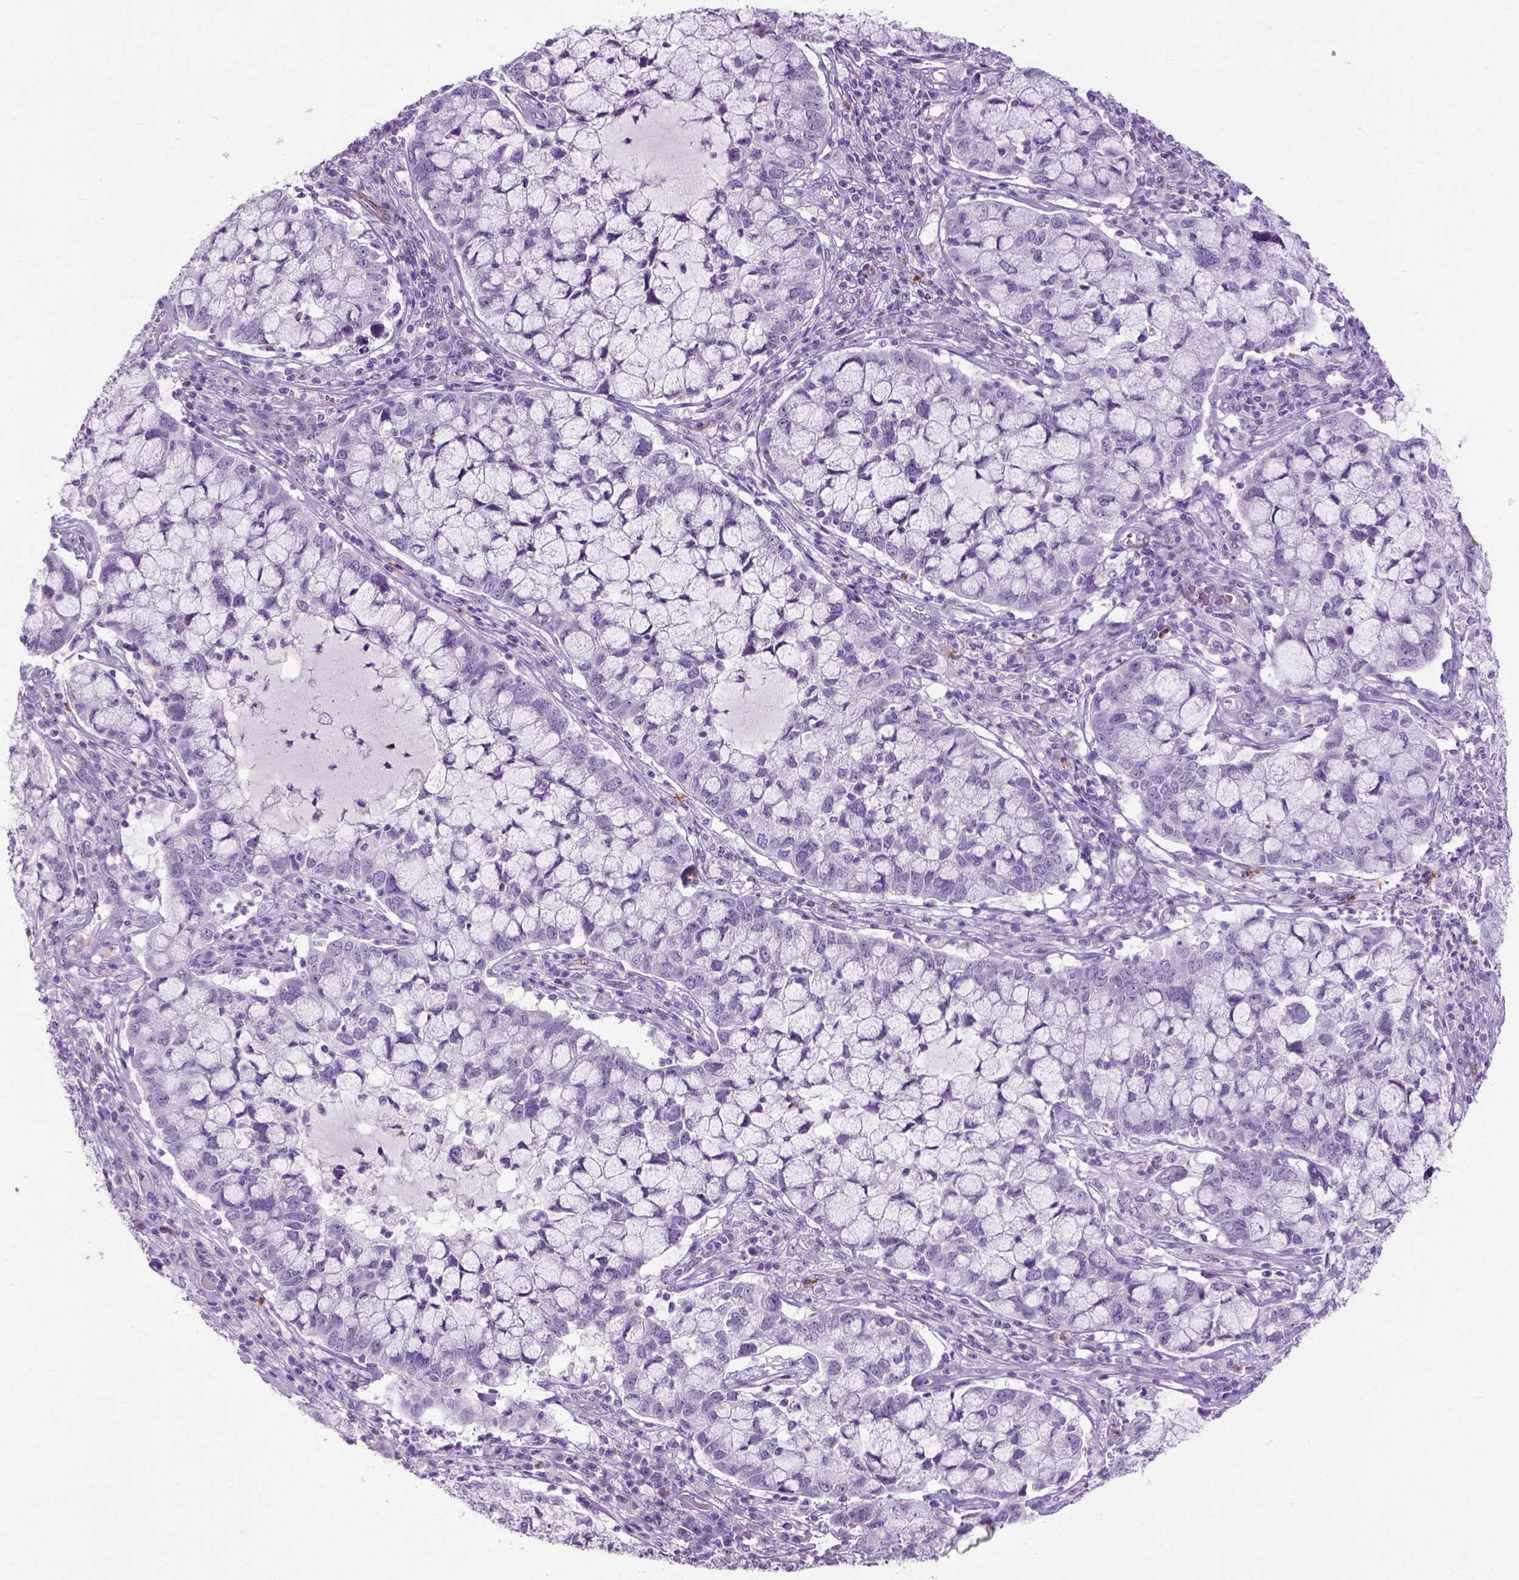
{"staining": {"intensity": "negative", "quantity": "none", "location": "none"}, "tissue": "cervical cancer", "cell_type": "Tumor cells", "image_type": "cancer", "snomed": [{"axis": "morphology", "description": "Adenocarcinoma, NOS"}, {"axis": "topography", "description": "Cervix"}], "caption": "This is a photomicrograph of immunohistochemistry staining of cervical adenocarcinoma, which shows no positivity in tumor cells.", "gene": "MAPT", "patient": {"sex": "female", "age": 40}}